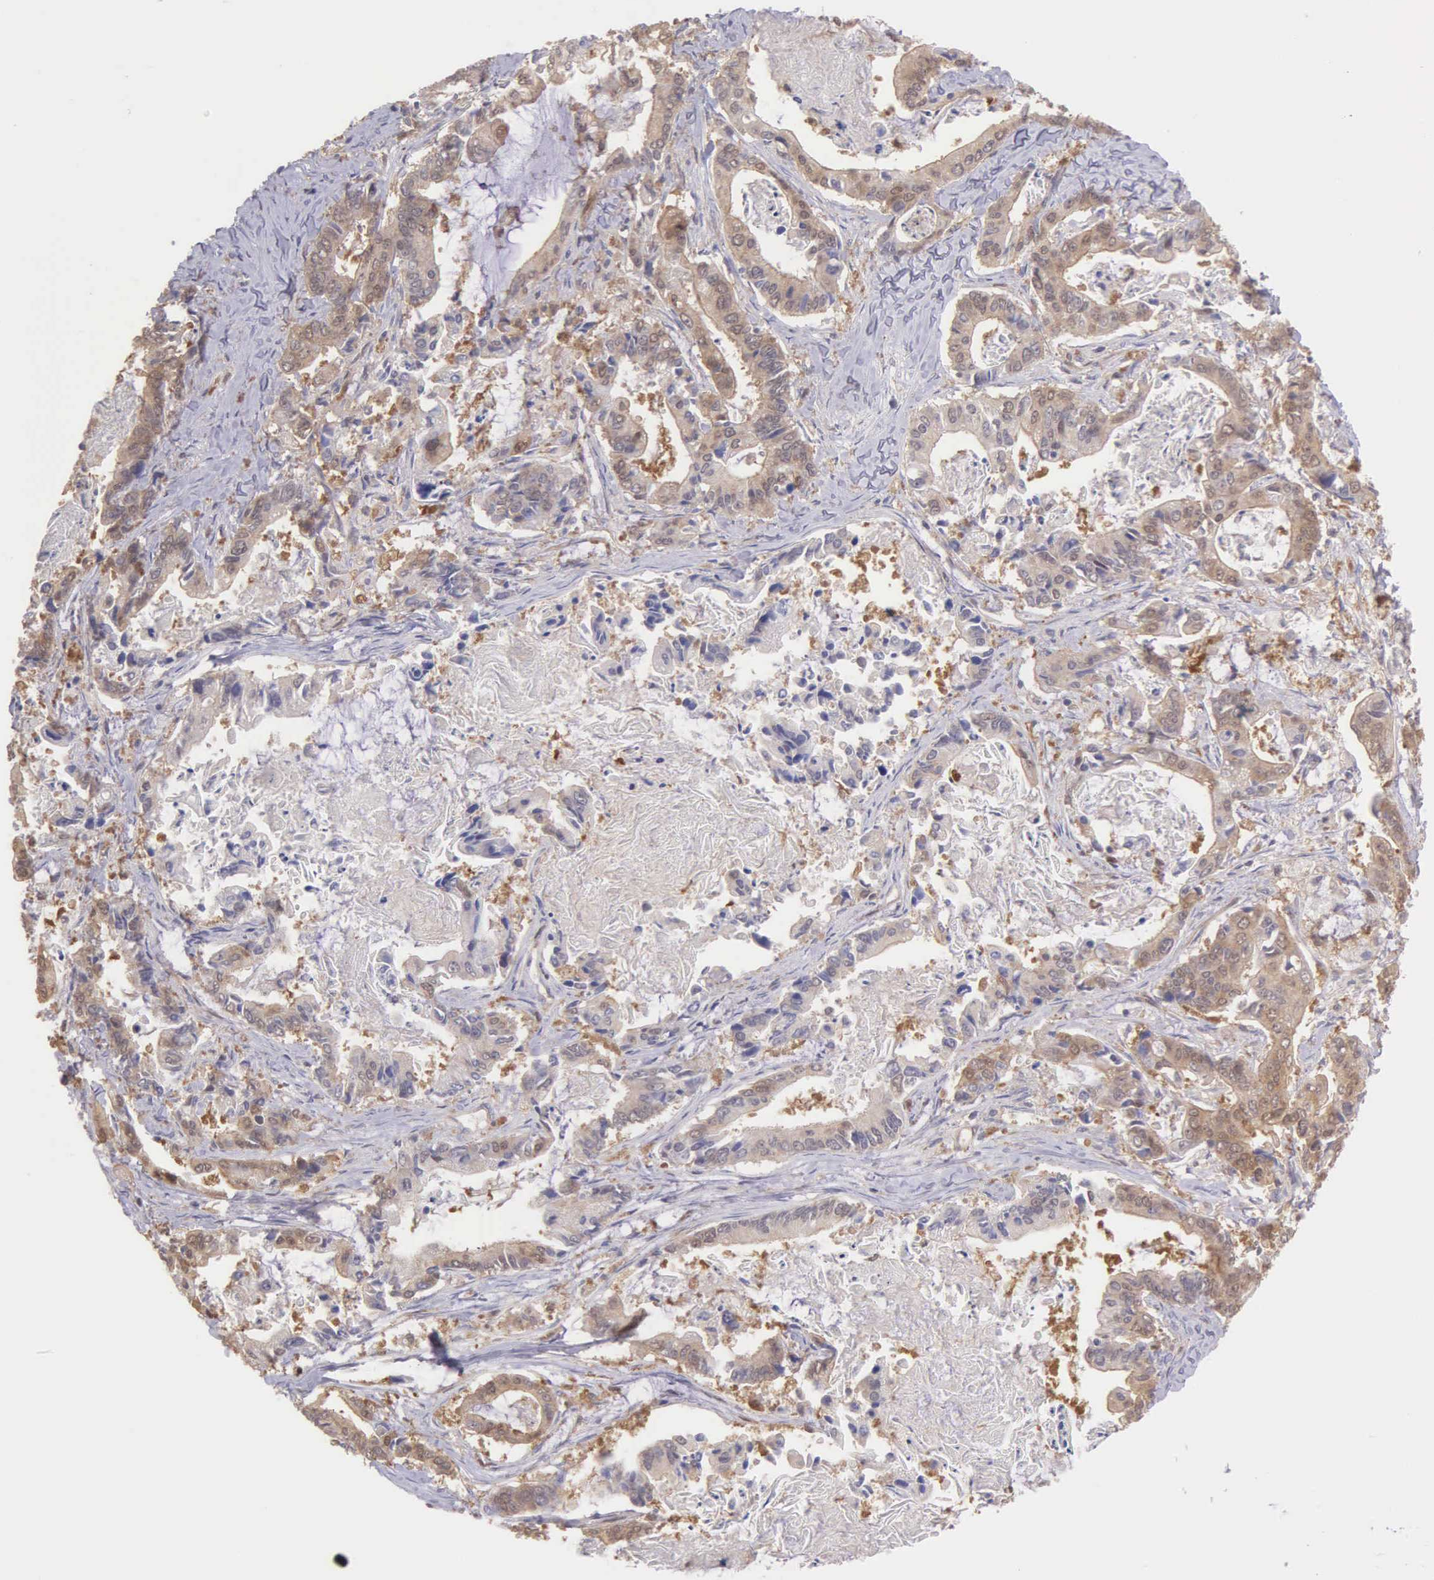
{"staining": {"intensity": "moderate", "quantity": "25%-75%", "location": "cytoplasmic/membranous"}, "tissue": "stomach cancer", "cell_type": "Tumor cells", "image_type": "cancer", "snomed": [{"axis": "morphology", "description": "Adenocarcinoma, NOS"}, {"axis": "topography", "description": "Stomach, upper"}], "caption": "Immunohistochemistry (IHC) photomicrograph of neoplastic tissue: stomach cancer (adenocarcinoma) stained using immunohistochemistry (IHC) demonstrates medium levels of moderate protein expression localized specifically in the cytoplasmic/membranous of tumor cells, appearing as a cytoplasmic/membranous brown color.", "gene": "BID", "patient": {"sex": "male", "age": 80}}